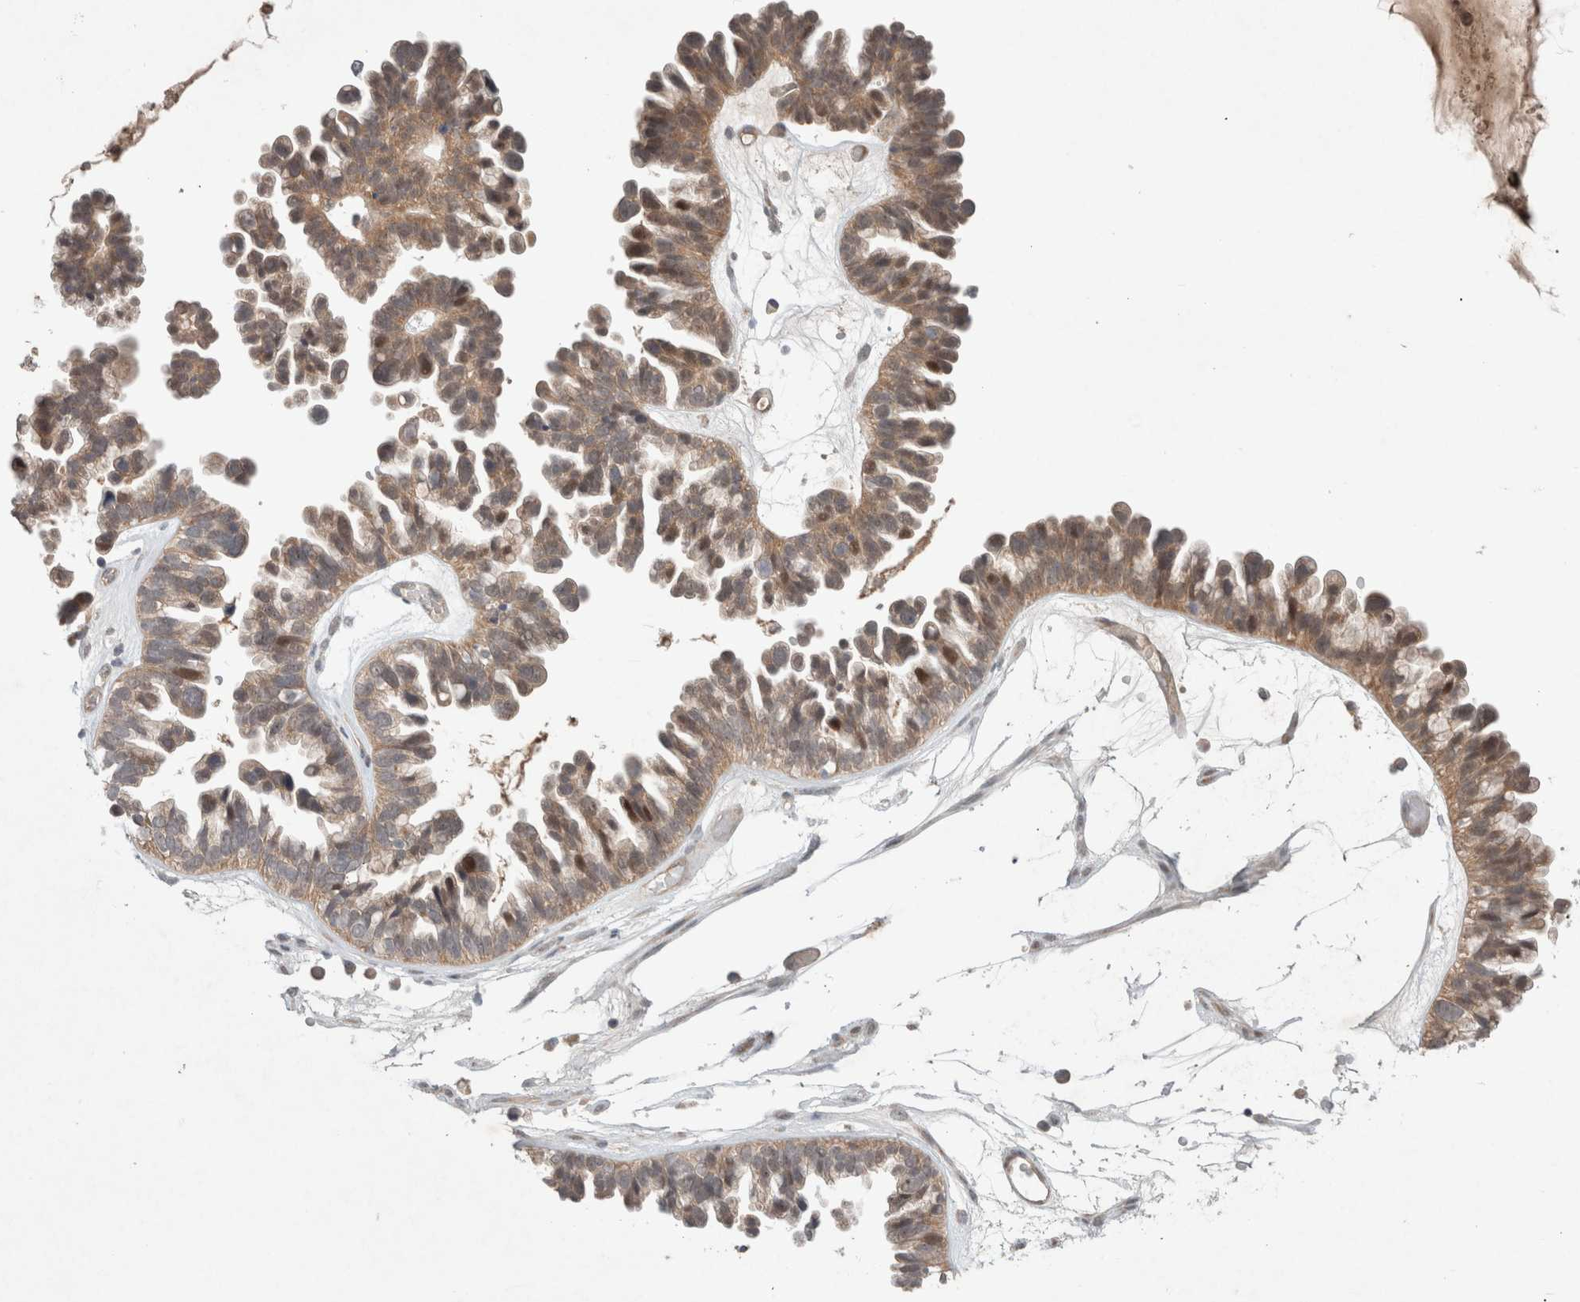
{"staining": {"intensity": "moderate", "quantity": ">75%", "location": "cytoplasmic/membranous,nuclear"}, "tissue": "ovarian cancer", "cell_type": "Tumor cells", "image_type": "cancer", "snomed": [{"axis": "morphology", "description": "Cystadenocarcinoma, serous, NOS"}, {"axis": "topography", "description": "Ovary"}], "caption": "This micrograph demonstrates IHC staining of human ovarian cancer, with medium moderate cytoplasmic/membranous and nuclear staining in about >75% of tumor cells.", "gene": "RASAL2", "patient": {"sex": "female", "age": 56}}